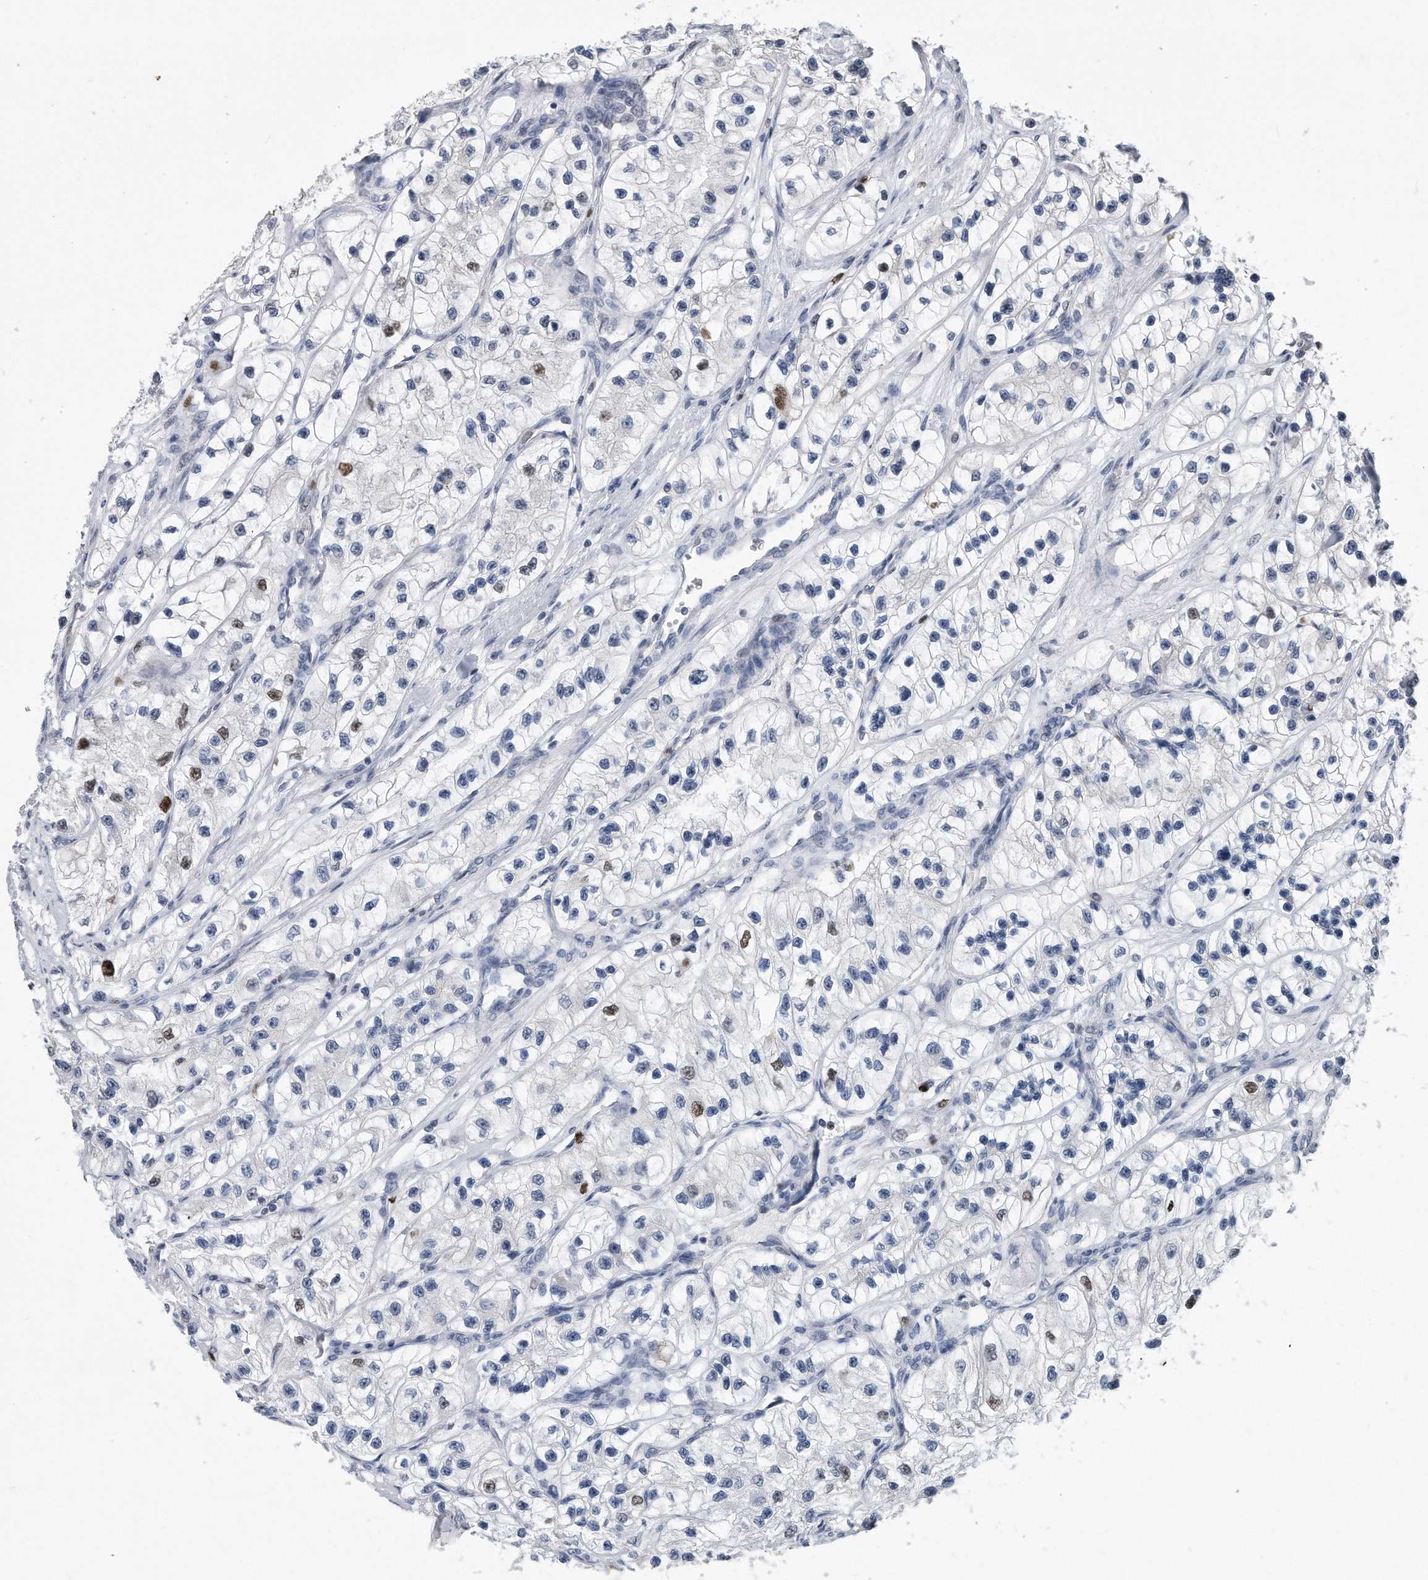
{"staining": {"intensity": "moderate", "quantity": "<25%", "location": "nuclear"}, "tissue": "renal cancer", "cell_type": "Tumor cells", "image_type": "cancer", "snomed": [{"axis": "morphology", "description": "Adenocarcinoma, NOS"}, {"axis": "topography", "description": "Kidney"}], "caption": "A brown stain shows moderate nuclear positivity of a protein in renal adenocarcinoma tumor cells.", "gene": "PCNA", "patient": {"sex": "female", "age": 57}}